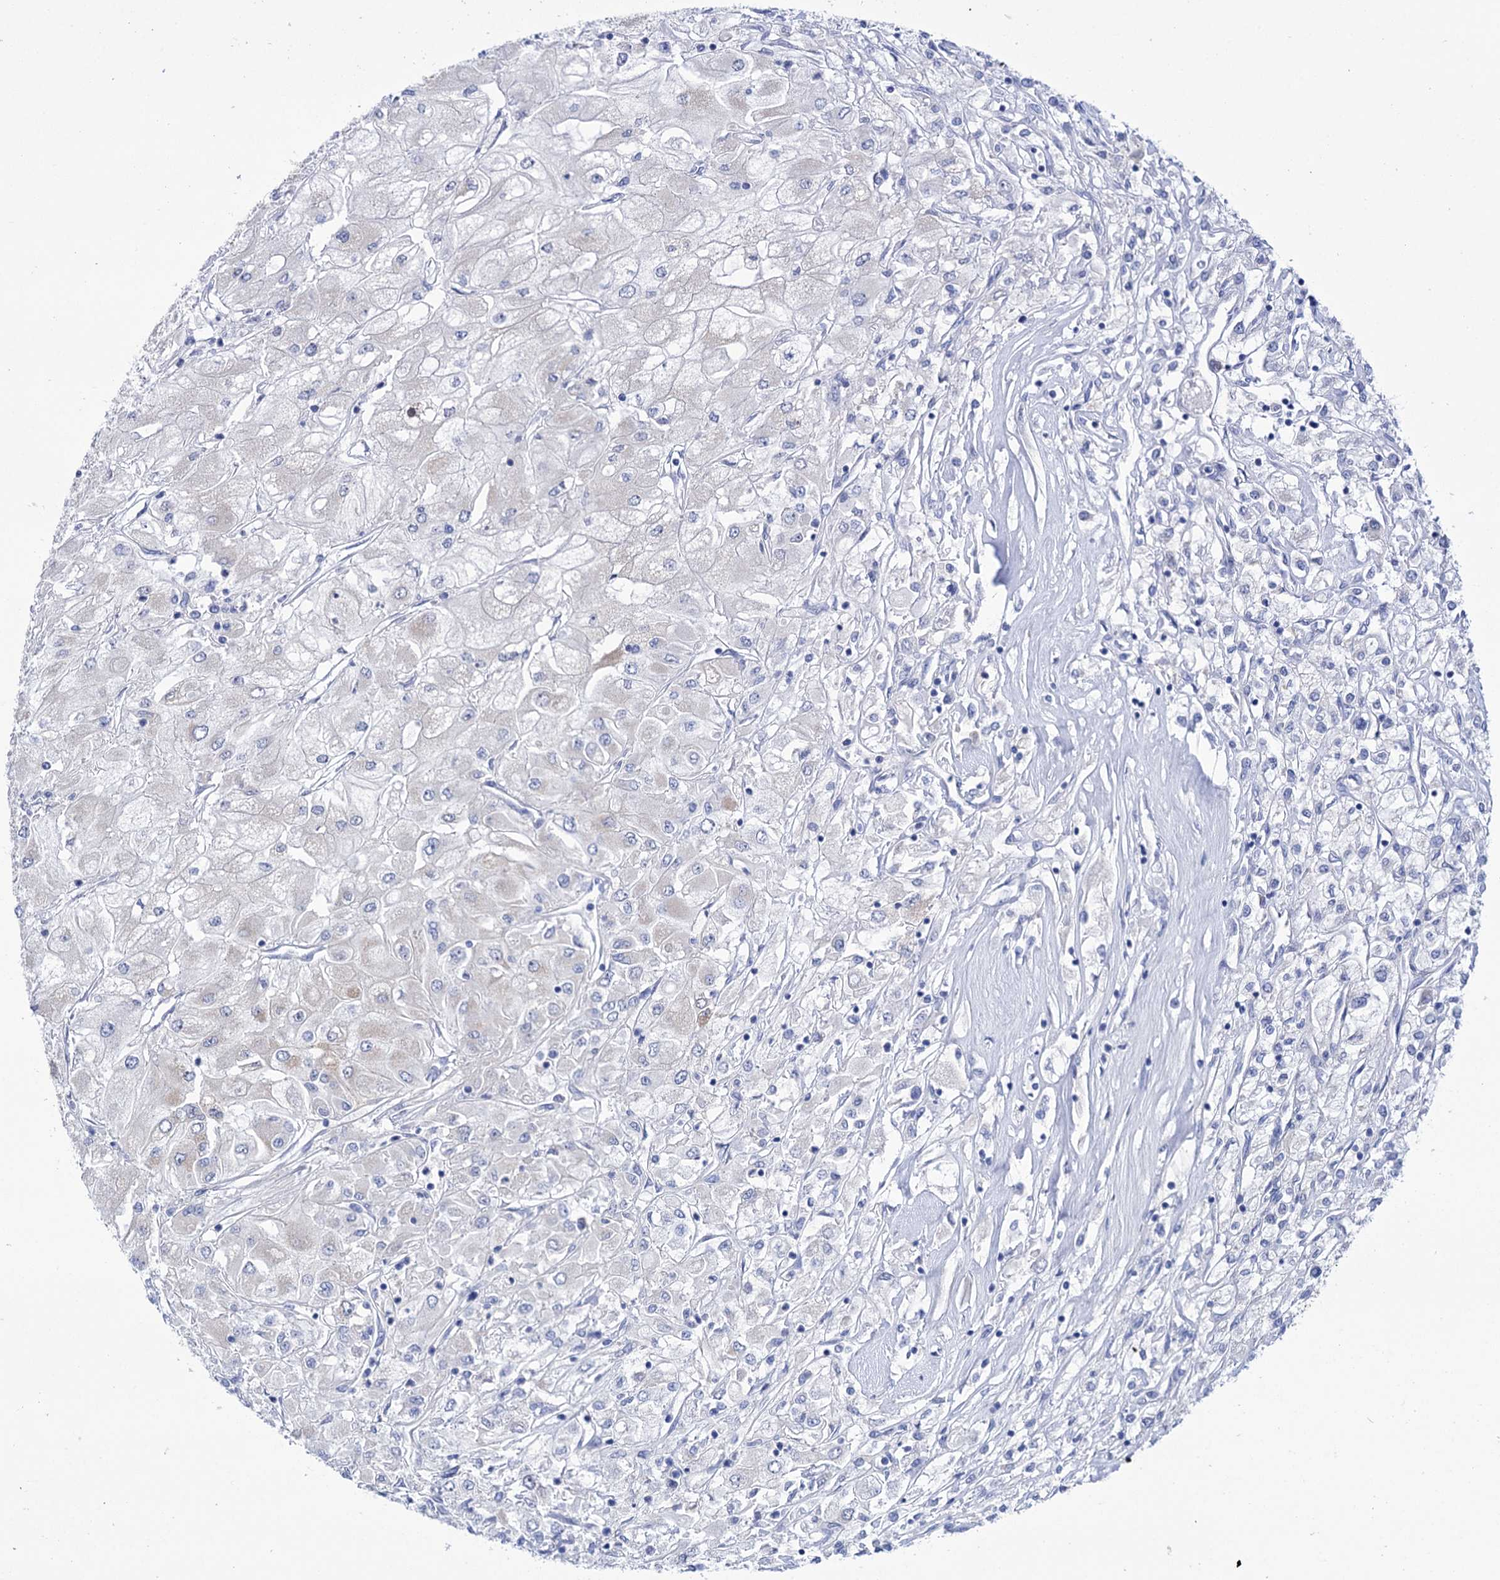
{"staining": {"intensity": "negative", "quantity": "none", "location": "none"}, "tissue": "renal cancer", "cell_type": "Tumor cells", "image_type": "cancer", "snomed": [{"axis": "morphology", "description": "Adenocarcinoma, NOS"}, {"axis": "topography", "description": "Kidney"}], "caption": "Immunohistochemistry image of neoplastic tissue: adenocarcinoma (renal) stained with DAB (3,3'-diaminobenzidine) demonstrates no significant protein positivity in tumor cells.", "gene": "YARS2", "patient": {"sex": "male", "age": 80}}